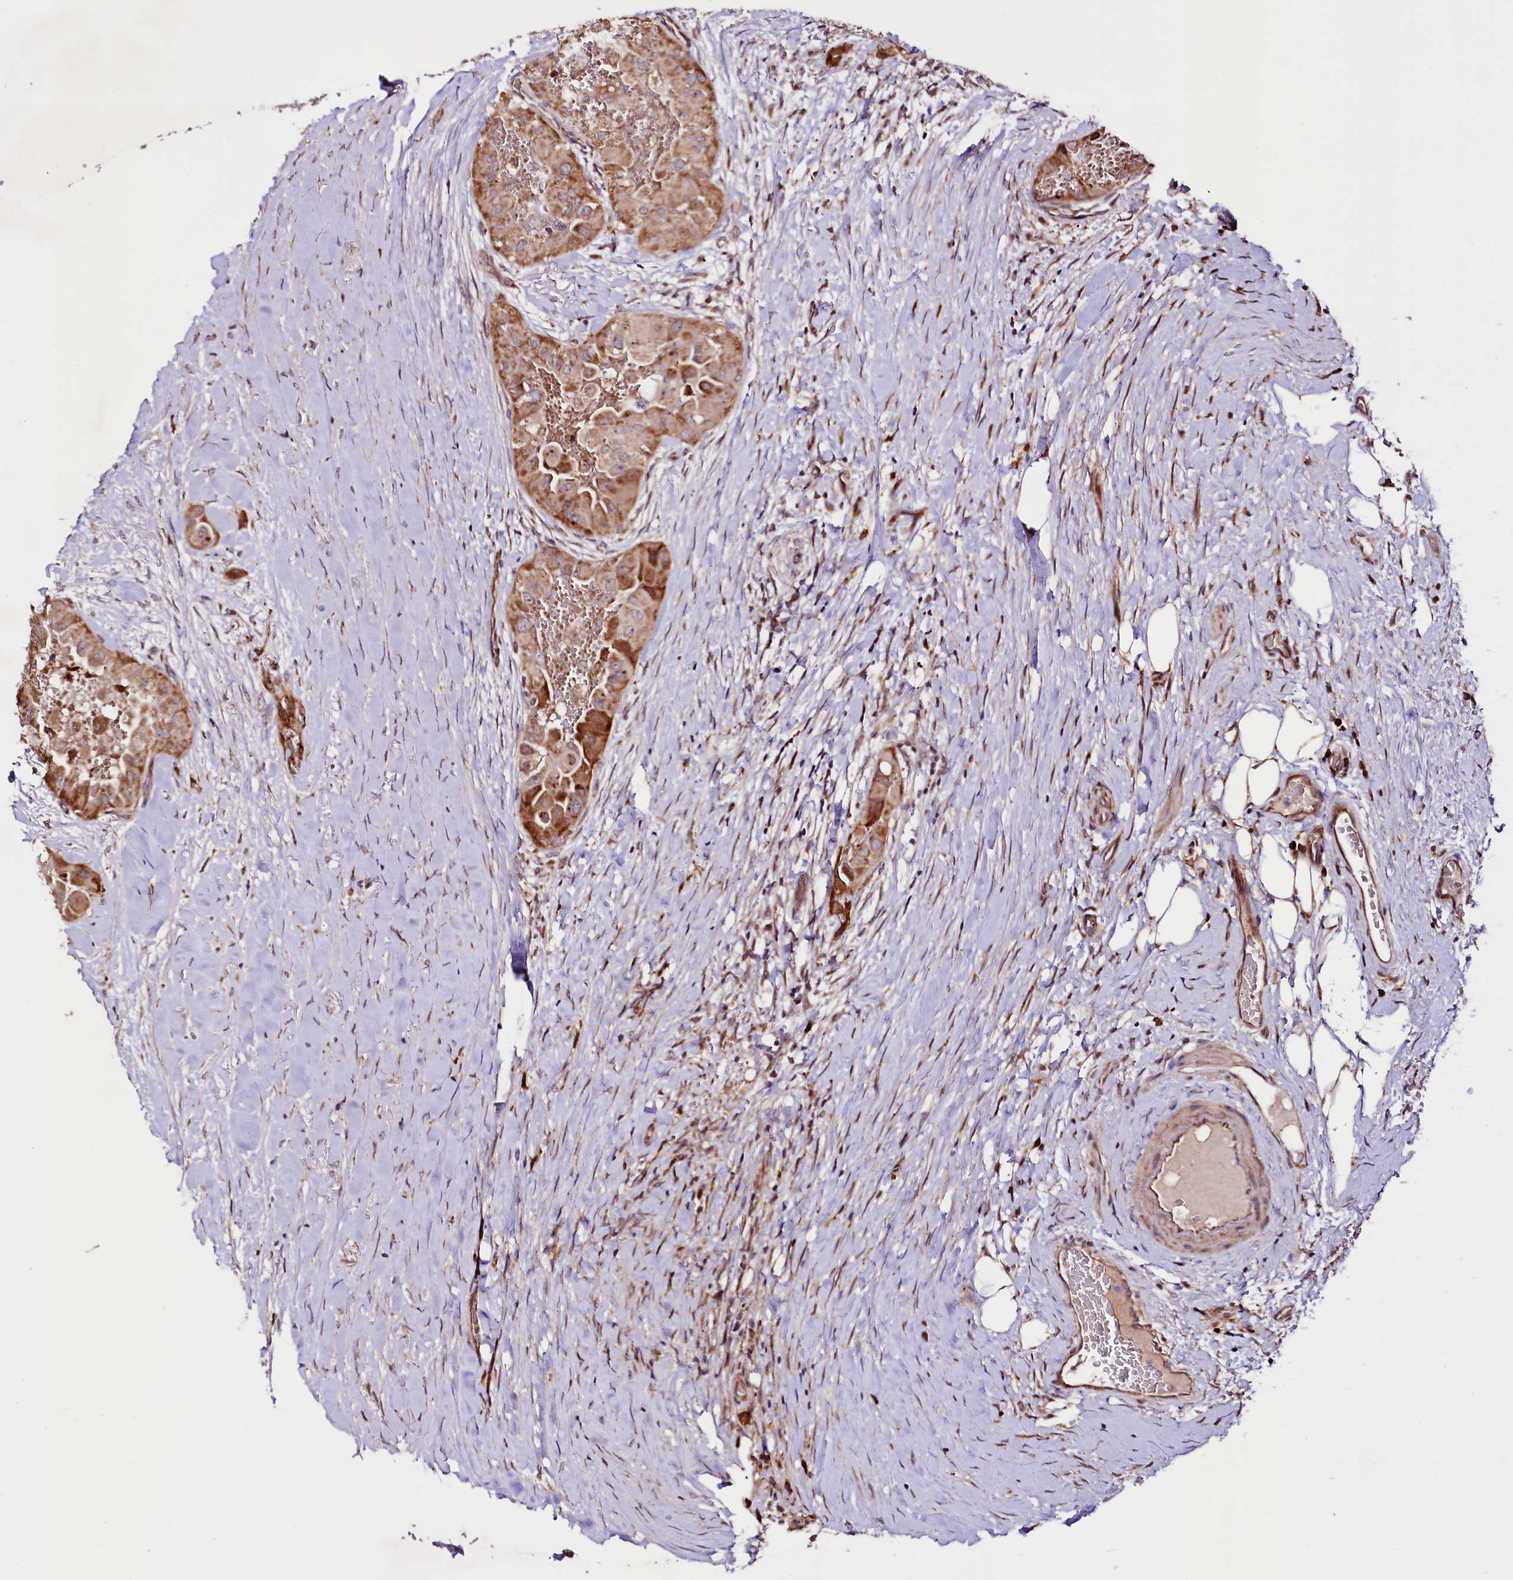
{"staining": {"intensity": "moderate", "quantity": ">75%", "location": "cytoplasmic/membranous"}, "tissue": "thyroid cancer", "cell_type": "Tumor cells", "image_type": "cancer", "snomed": [{"axis": "morphology", "description": "Papillary adenocarcinoma, NOS"}, {"axis": "topography", "description": "Thyroid gland"}], "caption": "Thyroid cancer (papillary adenocarcinoma) stained for a protein displays moderate cytoplasmic/membranous positivity in tumor cells.", "gene": "ST7", "patient": {"sex": "female", "age": 59}}